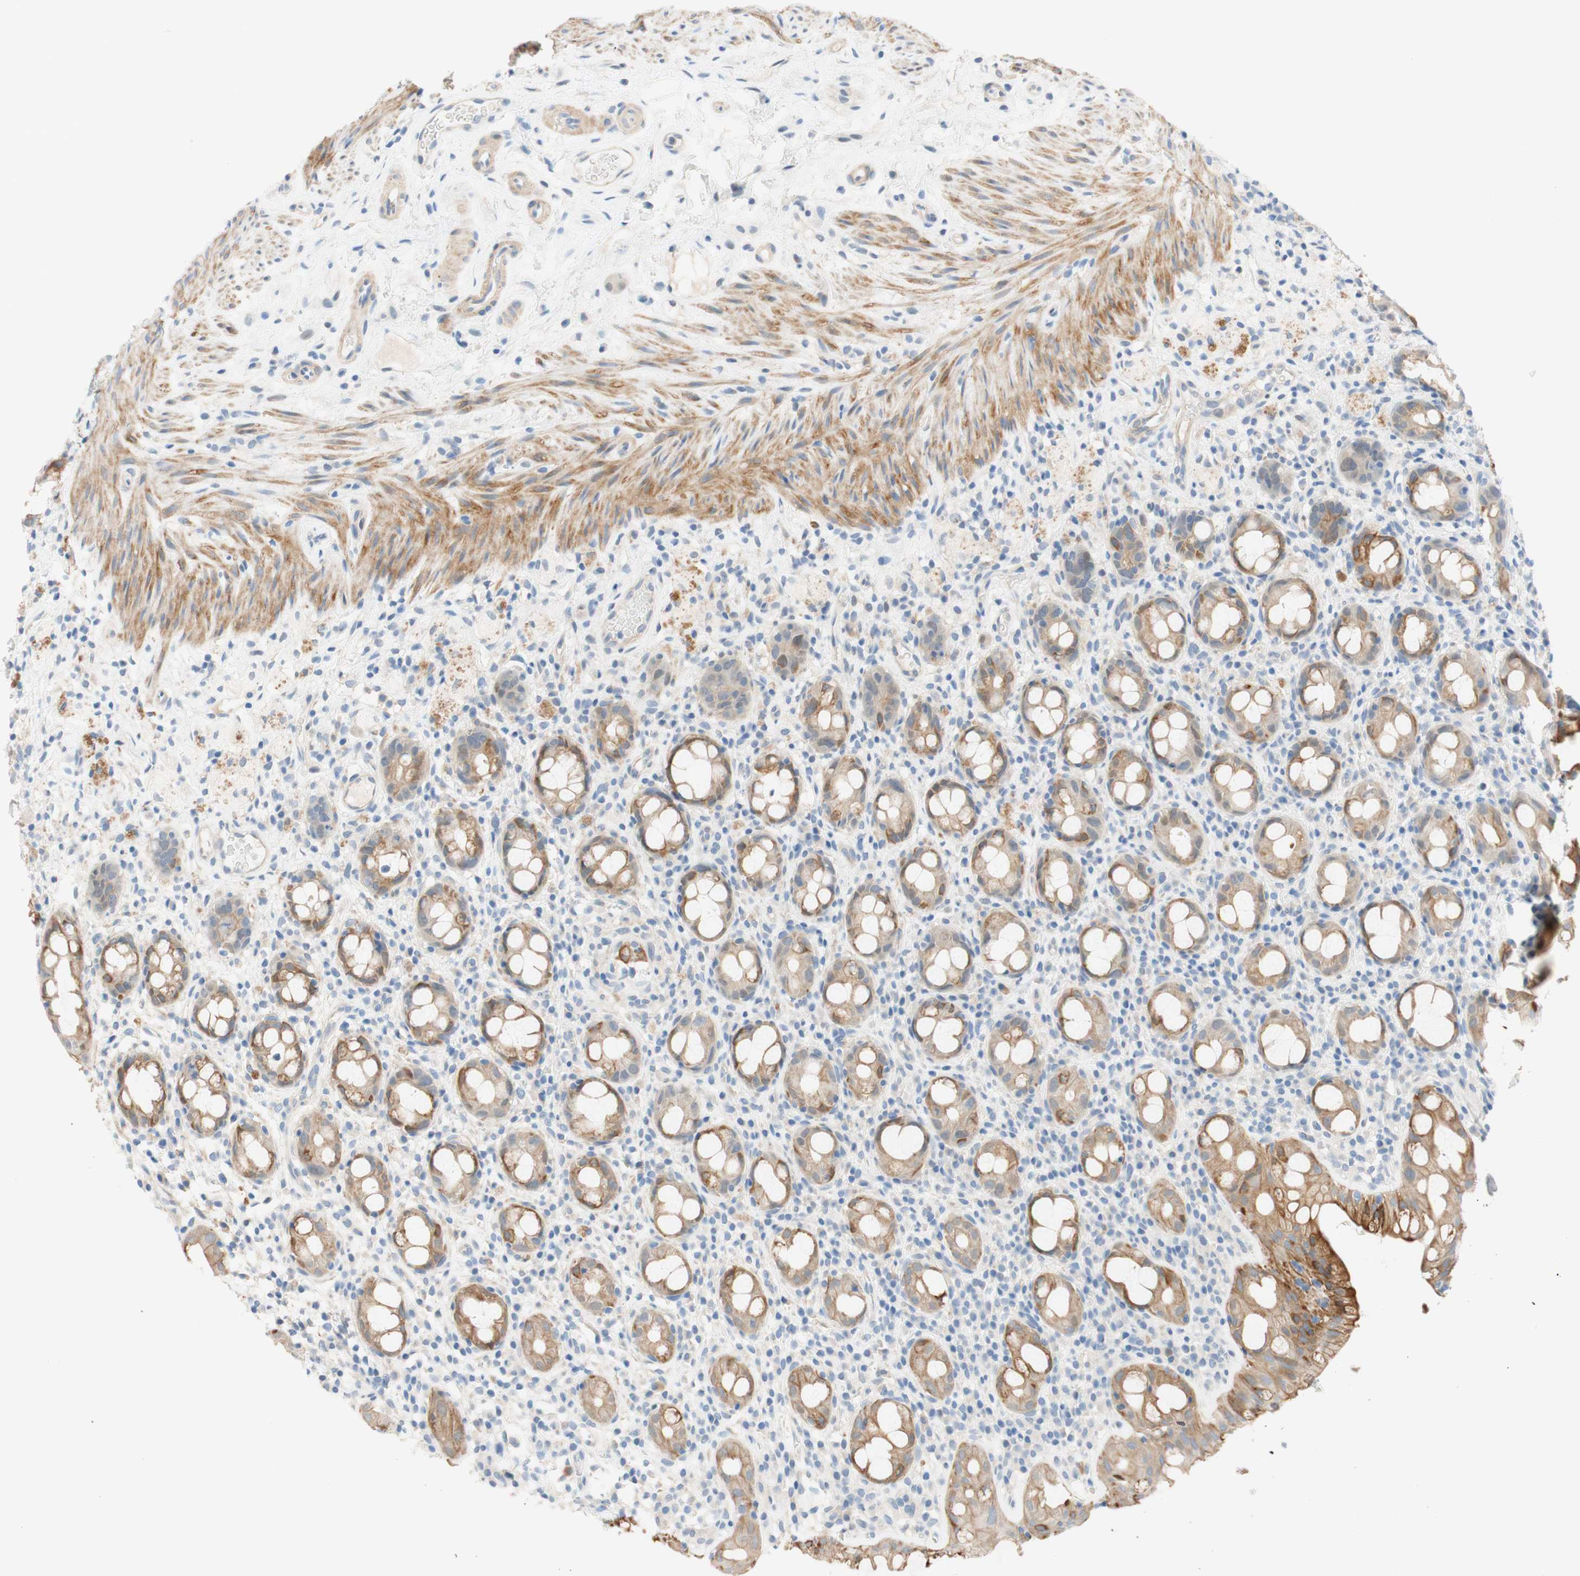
{"staining": {"intensity": "moderate", "quantity": "25%-75%", "location": "cytoplasmic/membranous"}, "tissue": "rectum", "cell_type": "Glandular cells", "image_type": "normal", "snomed": [{"axis": "morphology", "description": "Normal tissue, NOS"}, {"axis": "topography", "description": "Rectum"}], "caption": "The immunohistochemical stain labels moderate cytoplasmic/membranous expression in glandular cells of benign rectum. (IHC, brightfield microscopy, high magnification).", "gene": "ENTREP2", "patient": {"sex": "male", "age": 44}}